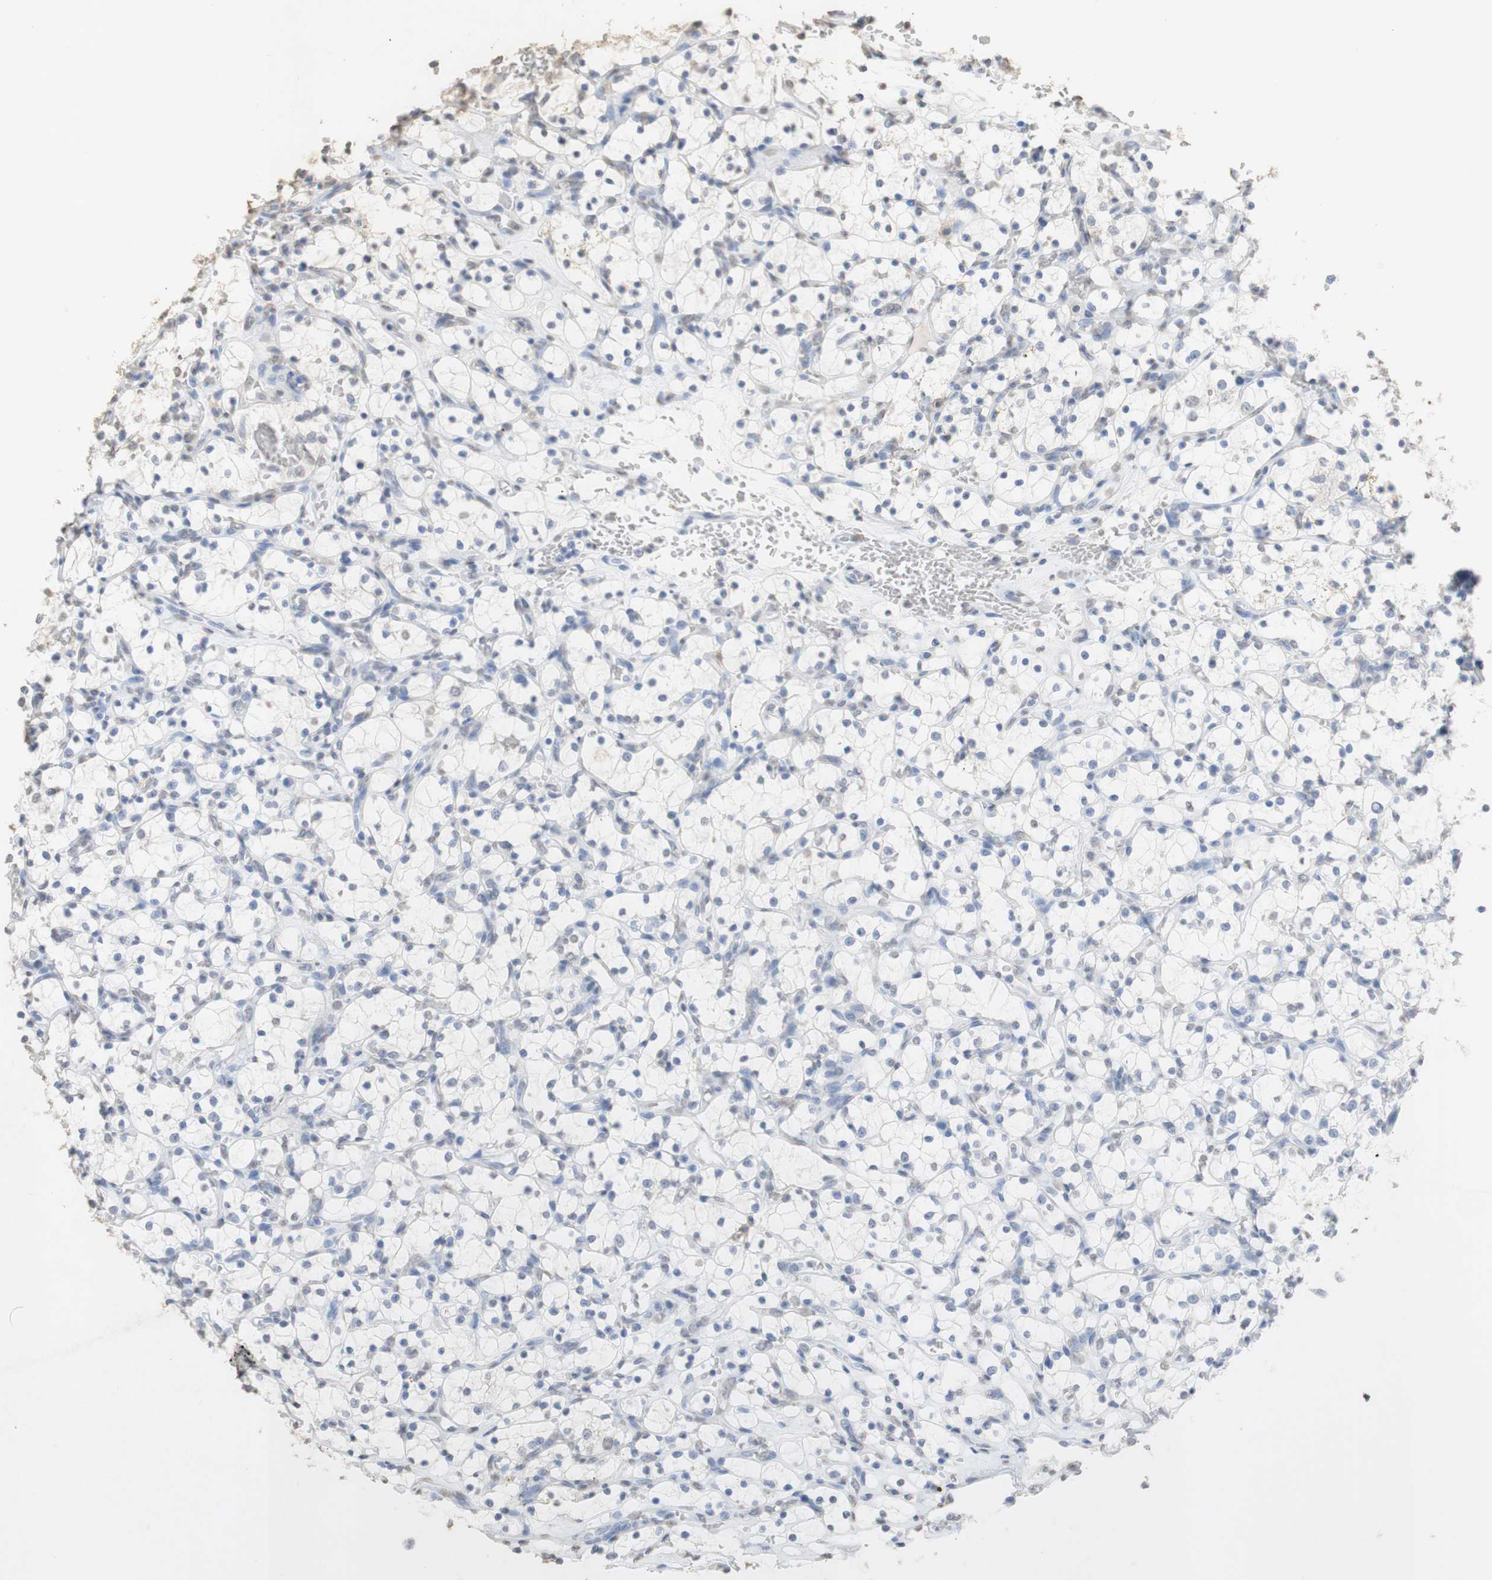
{"staining": {"intensity": "negative", "quantity": "none", "location": "none"}, "tissue": "renal cancer", "cell_type": "Tumor cells", "image_type": "cancer", "snomed": [{"axis": "morphology", "description": "Adenocarcinoma, NOS"}, {"axis": "topography", "description": "Kidney"}], "caption": "IHC photomicrograph of neoplastic tissue: adenocarcinoma (renal) stained with DAB (3,3'-diaminobenzidine) demonstrates no significant protein staining in tumor cells.", "gene": "L1CAM", "patient": {"sex": "female", "age": 69}}